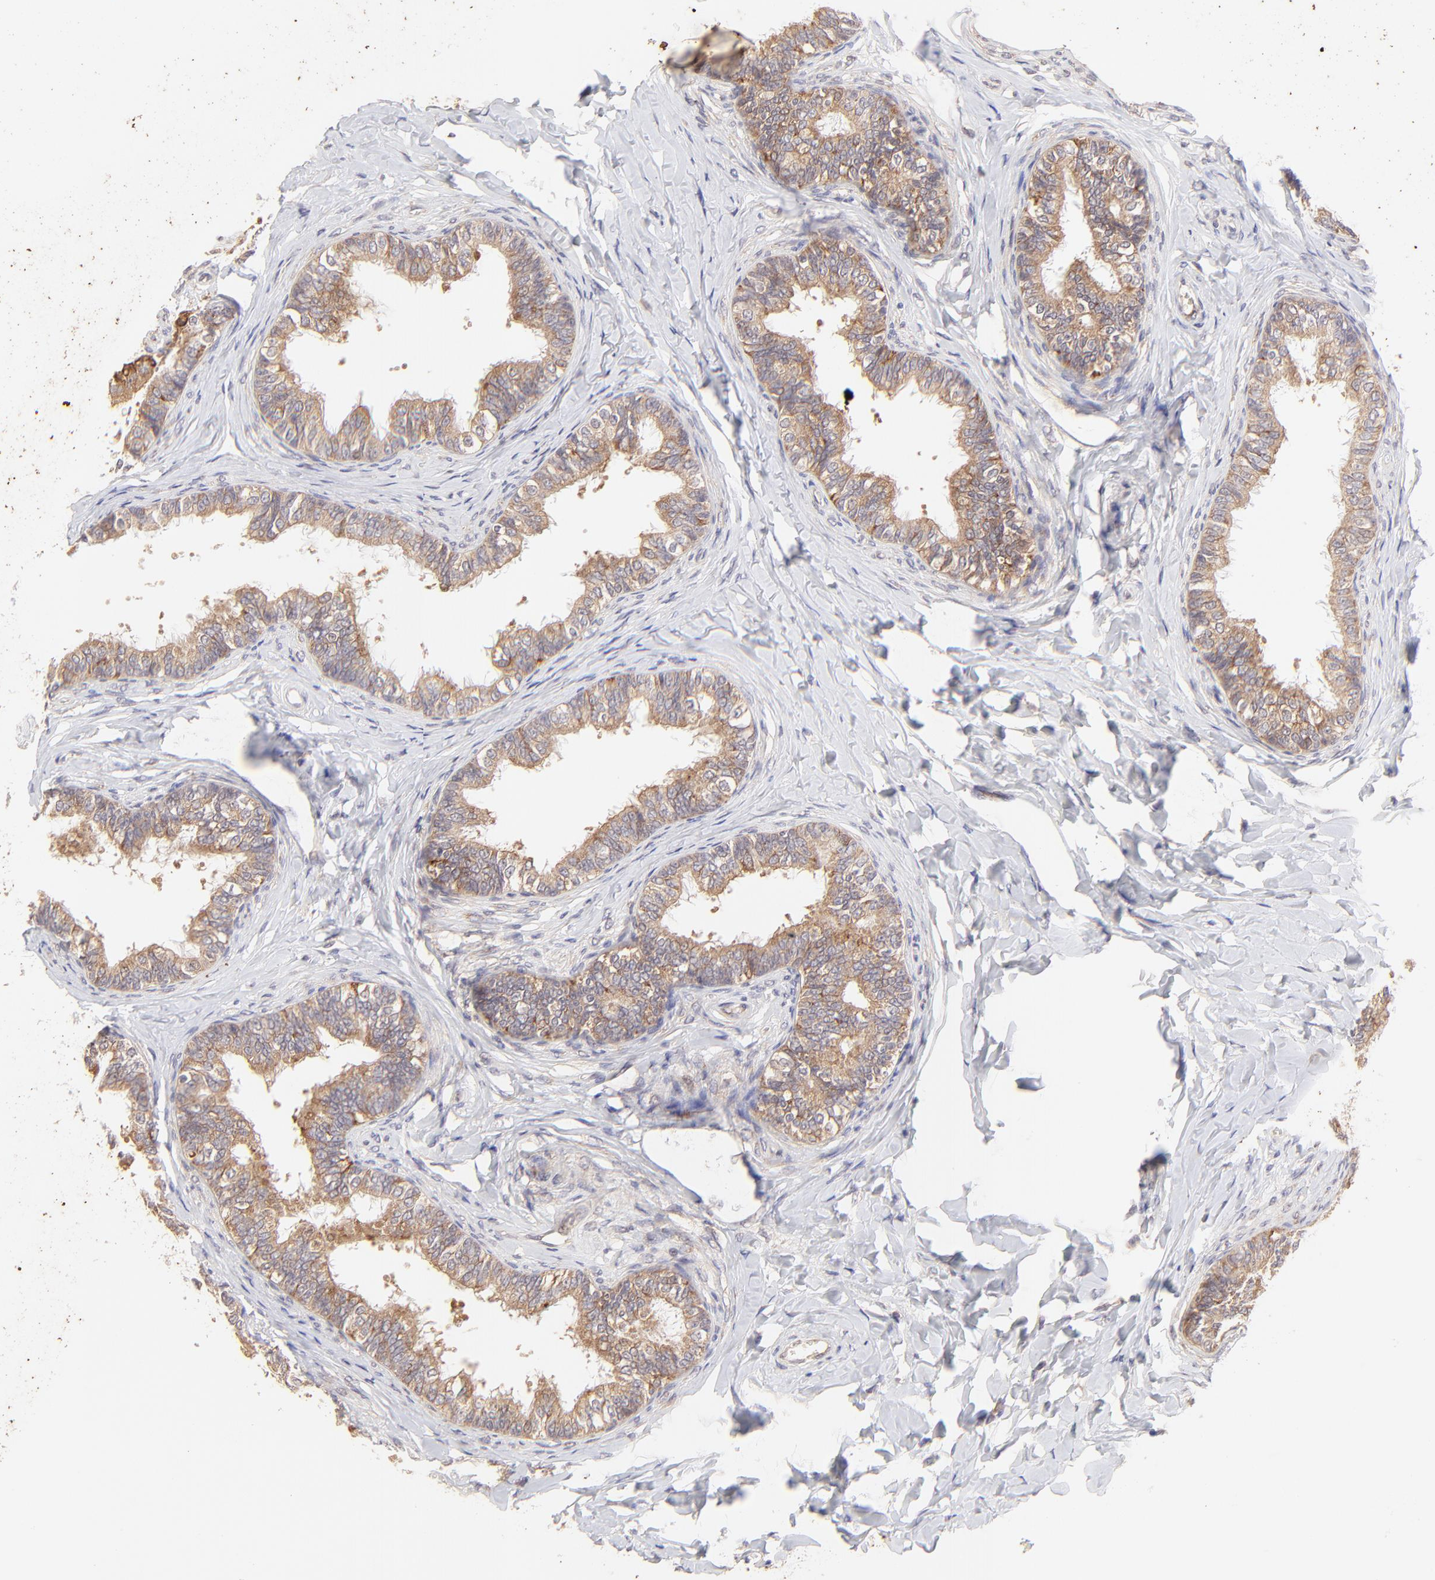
{"staining": {"intensity": "moderate", "quantity": ">75%", "location": "cytoplasmic/membranous"}, "tissue": "epididymis", "cell_type": "Glandular cells", "image_type": "normal", "snomed": [{"axis": "morphology", "description": "Normal tissue, NOS"}, {"axis": "topography", "description": "Epididymis"}], "caption": "This micrograph shows immunohistochemistry staining of benign human epididymis, with medium moderate cytoplasmic/membranous staining in about >75% of glandular cells.", "gene": "TNRC6B", "patient": {"sex": "male", "age": 26}}